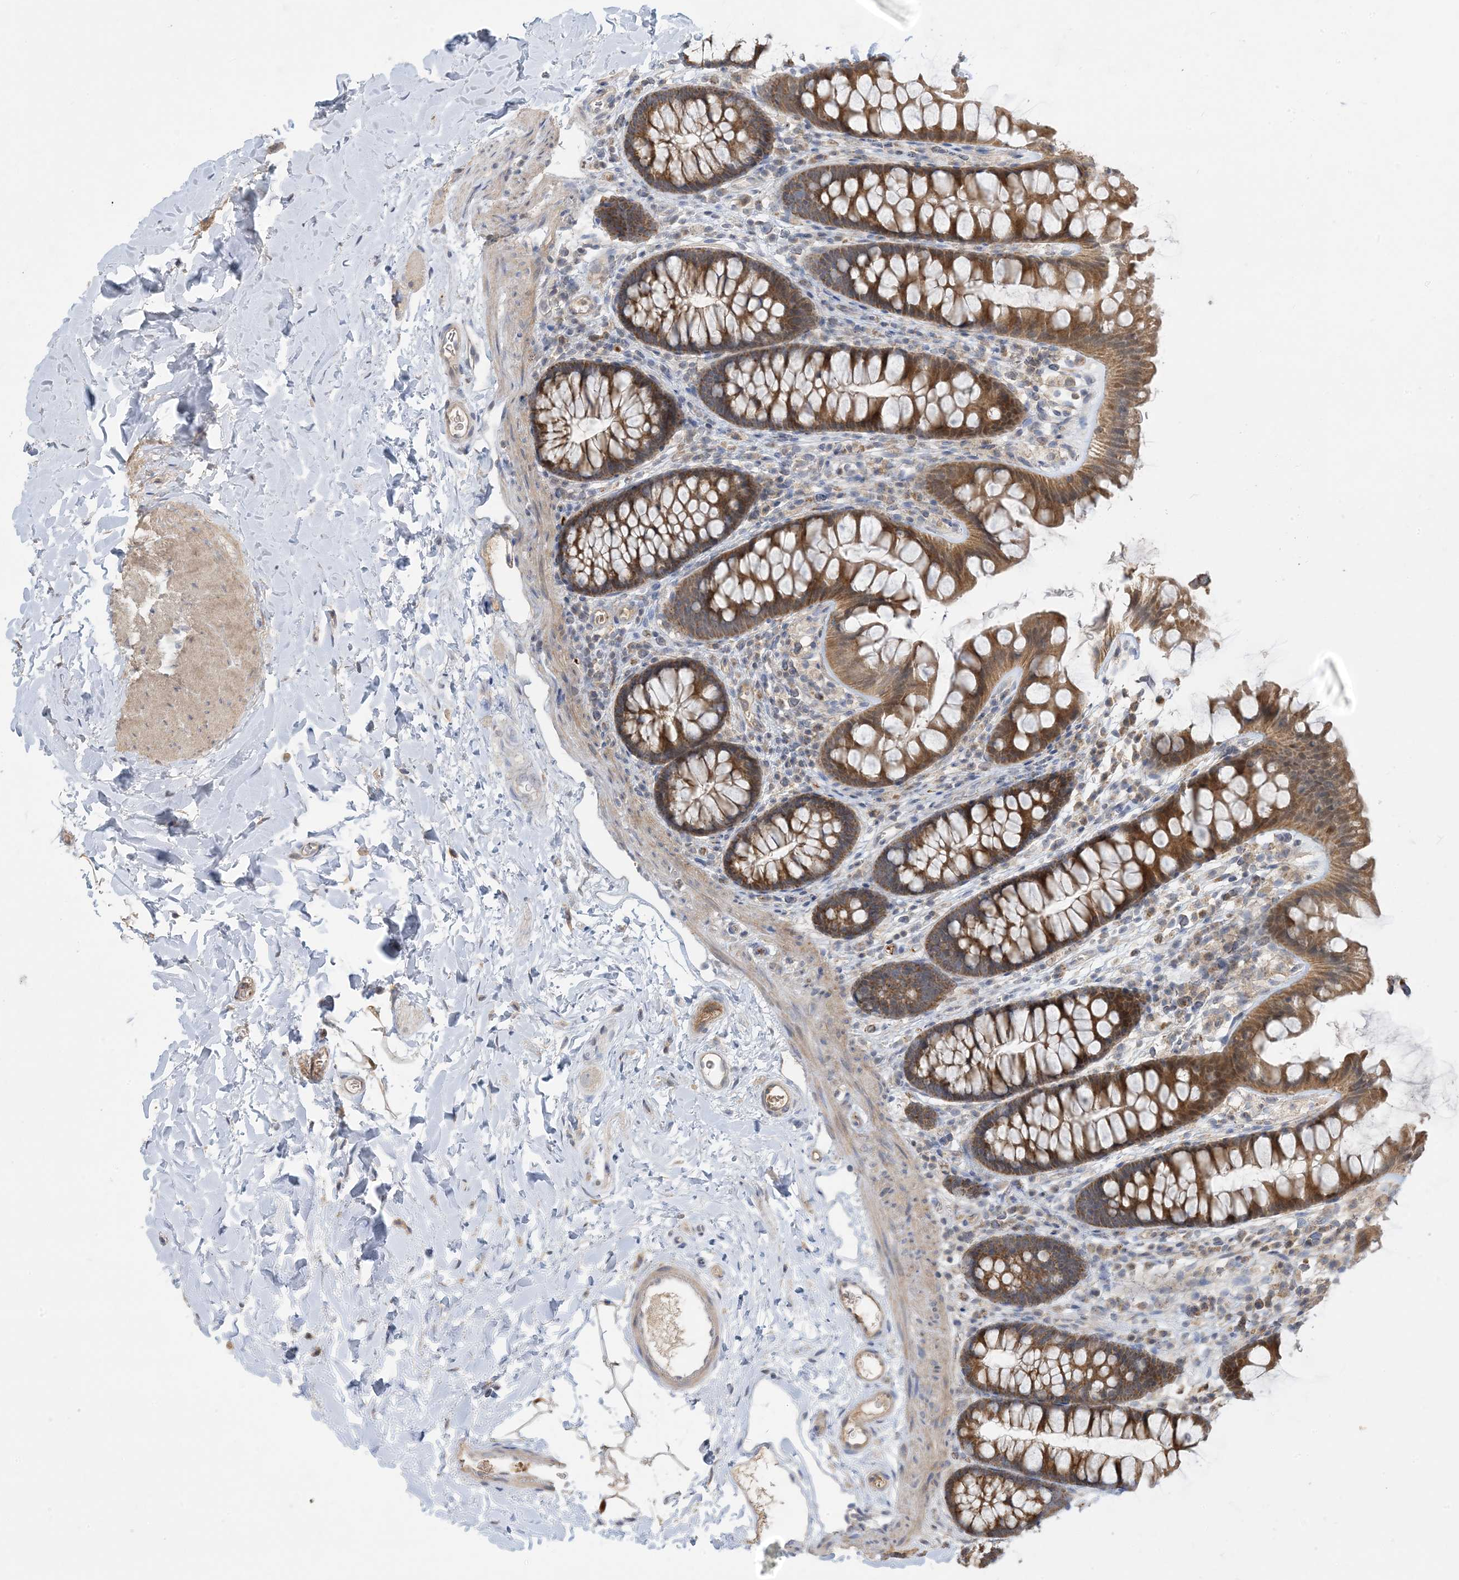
{"staining": {"intensity": "weak", "quantity": ">75%", "location": "cytoplasmic/membranous"}, "tissue": "colon", "cell_type": "Endothelial cells", "image_type": "normal", "snomed": [{"axis": "morphology", "description": "Normal tissue, NOS"}, {"axis": "topography", "description": "Colon"}], "caption": "Protein staining reveals weak cytoplasmic/membranous staining in approximately >75% of endothelial cells in unremarkable colon. Ihc stains the protein in brown and the nuclei are stained blue.", "gene": "ECHDC1", "patient": {"sex": "female", "age": 62}}